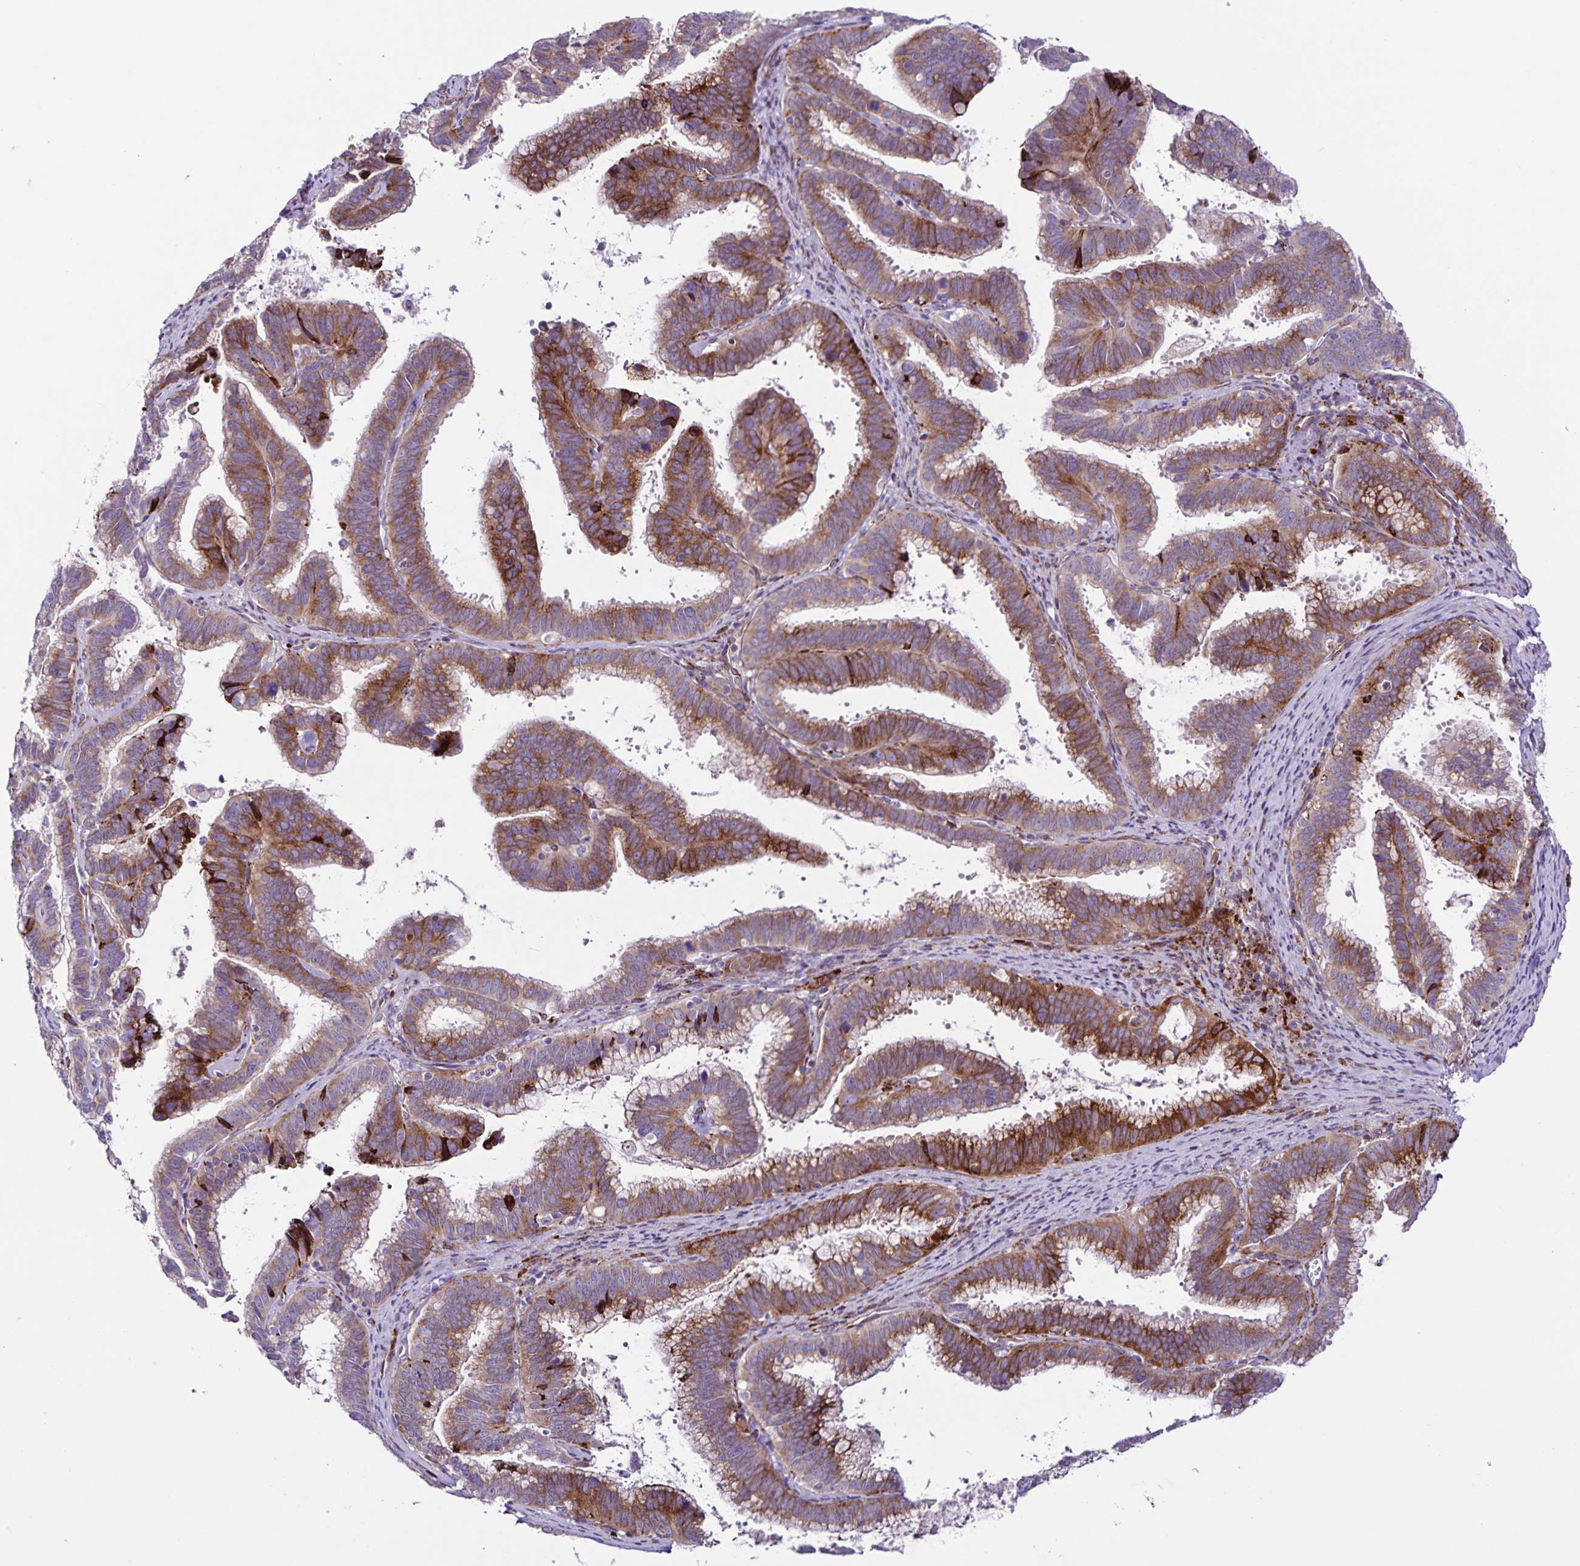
{"staining": {"intensity": "strong", "quantity": "25%-75%", "location": "cytoplasmic/membranous"}, "tissue": "cervical cancer", "cell_type": "Tumor cells", "image_type": "cancer", "snomed": [{"axis": "morphology", "description": "Adenocarcinoma, NOS"}, {"axis": "topography", "description": "Cervix"}], "caption": "The immunohistochemical stain shows strong cytoplasmic/membranous expression in tumor cells of adenocarcinoma (cervical) tissue.", "gene": "OSBPL5", "patient": {"sex": "female", "age": 61}}